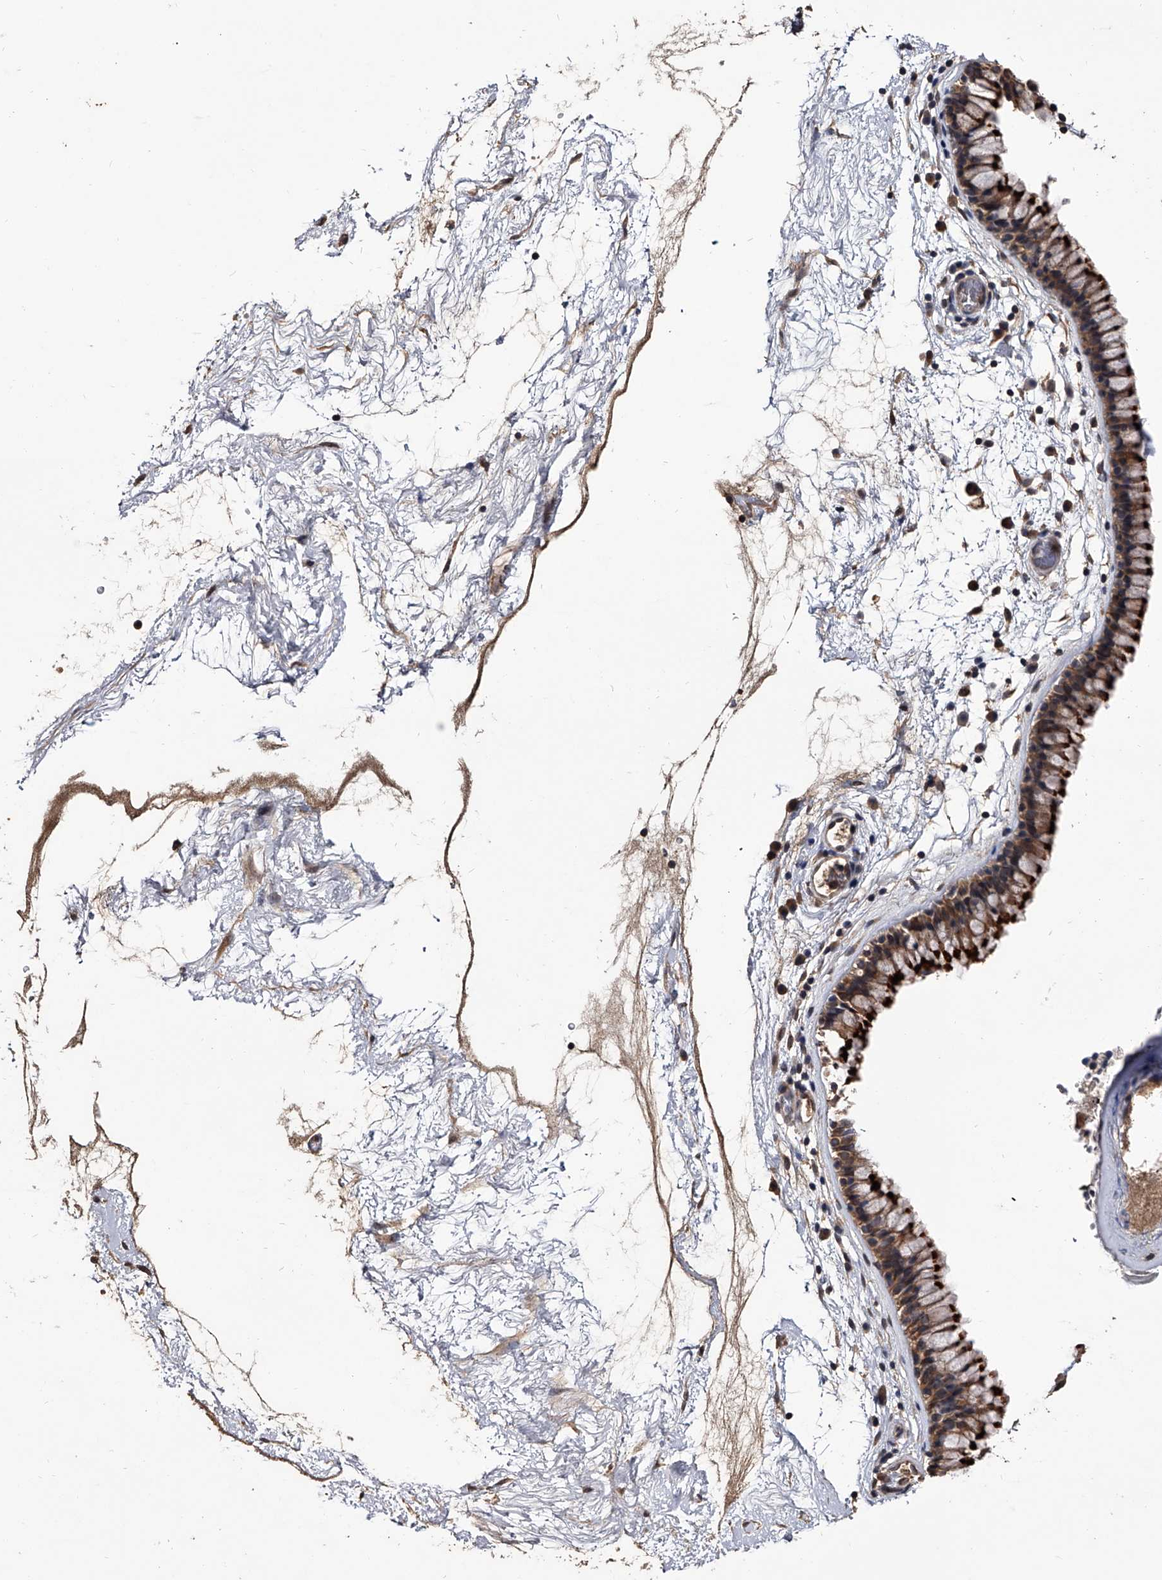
{"staining": {"intensity": "moderate", "quantity": ">75%", "location": "cytoplasmic/membranous"}, "tissue": "nasopharynx", "cell_type": "Respiratory epithelial cells", "image_type": "normal", "snomed": [{"axis": "morphology", "description": "Normal tissue, NOS"}, {"axis": "morphology", "description": "Inflammation, NOS"}, {"axis": "topography", "description": "Nasopharynx"}], "caption": "Immunohistochemistry (DAB) staining of unremarkable human nasopharynx exhibits moderate cytoplasmic/membranous protein positivity in approximately >75% of respiratory epithelial cells.", "gene": "EFCAB7", "patient": {"sex": "male", "age": 48}}